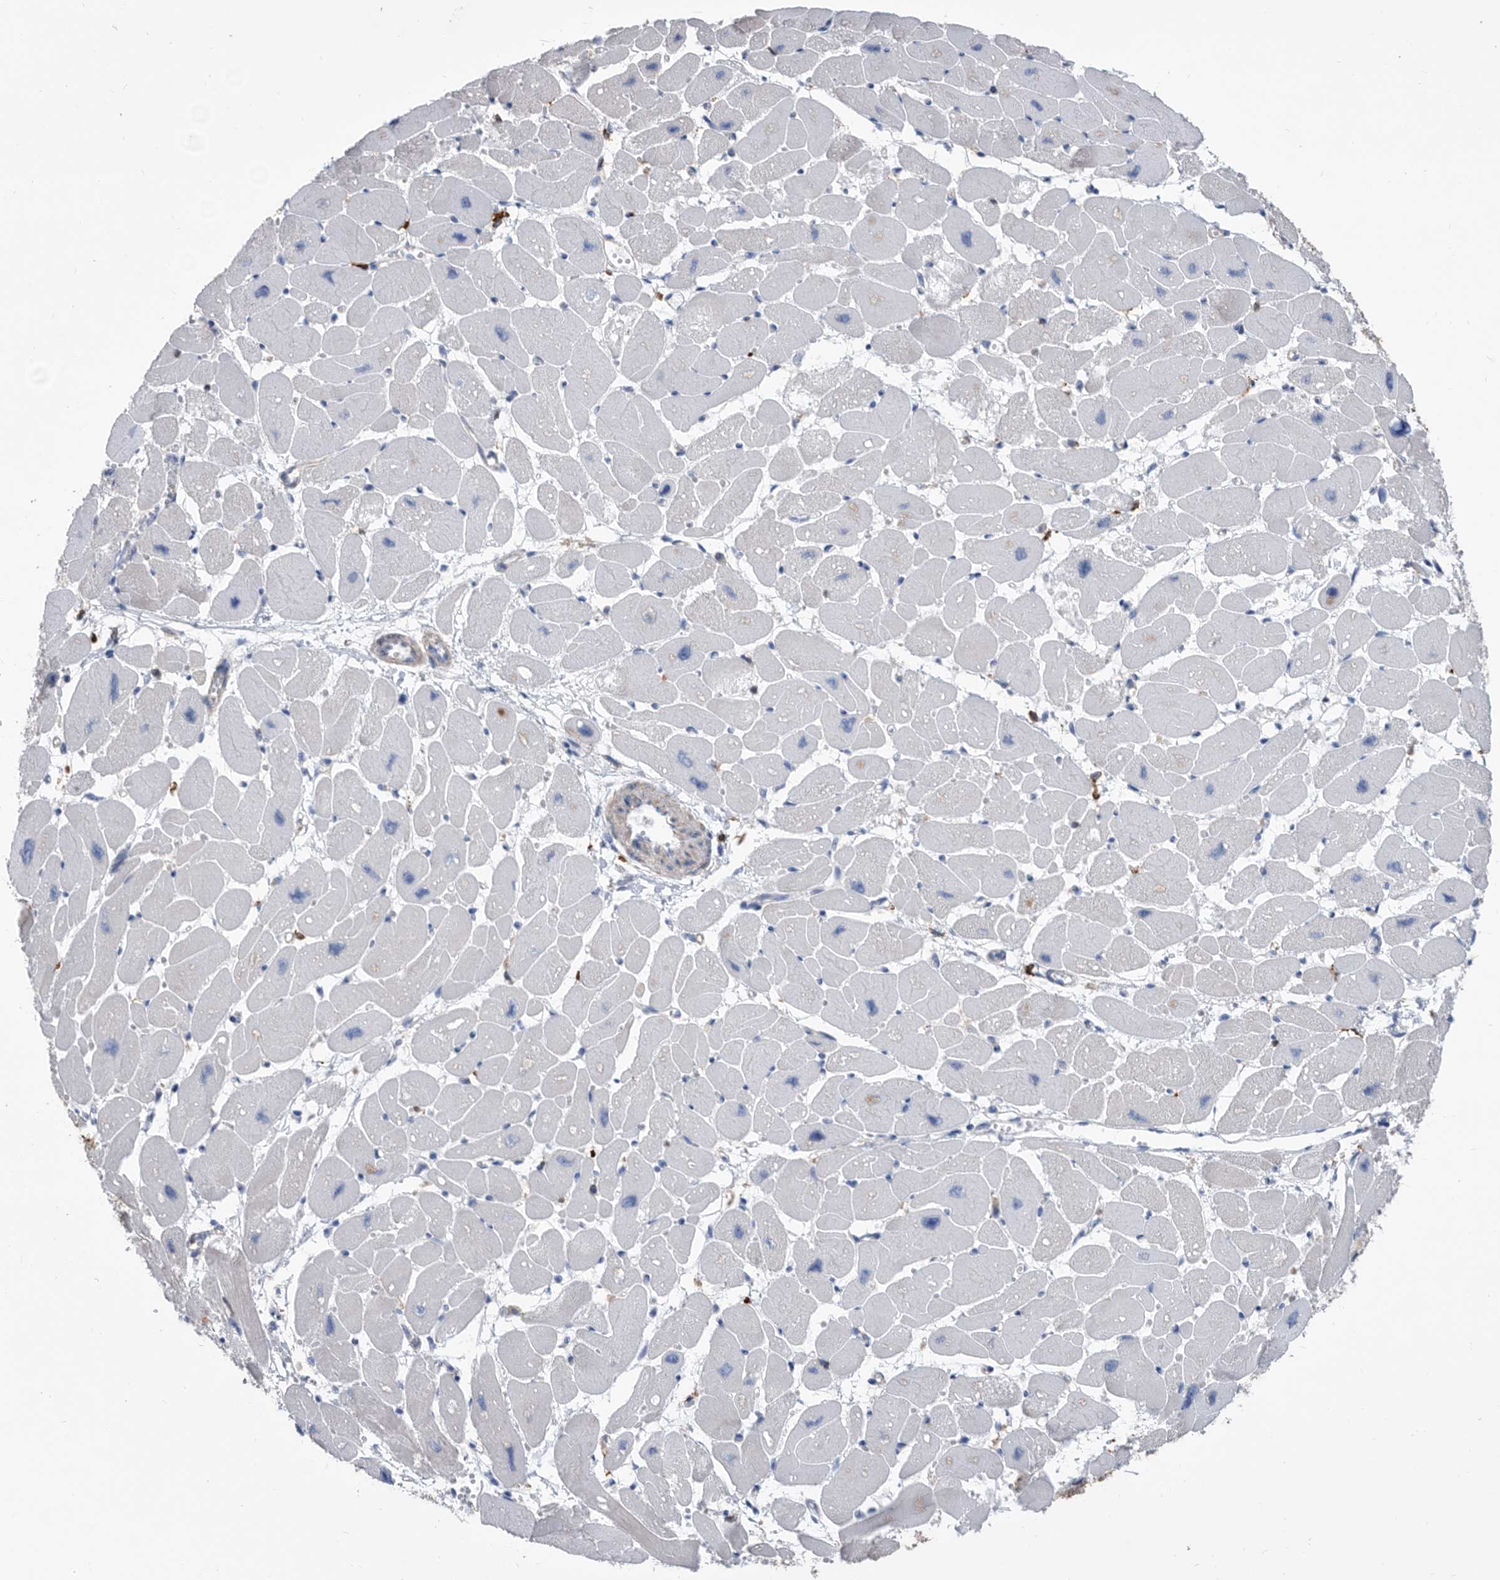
{"staining": {"intensity": "negative", "quantity": "none", "location": "none"}, "tissue": "heart muscle", "cell_type": "Cardiomyocytes", "image_type": "normal", "snomed": [{"axis": "morphology", "description": "Normal tissue, NOS"}, {"axis": "topography", "description": "Heart"}], "caption": "This is a photomicrograph of IHC staining of unremarkable heart muscle, which shows no positivity in cardiomyocytes.", "gene": "MS4A4A", "patient": {"sex": "female", "age": 54}}